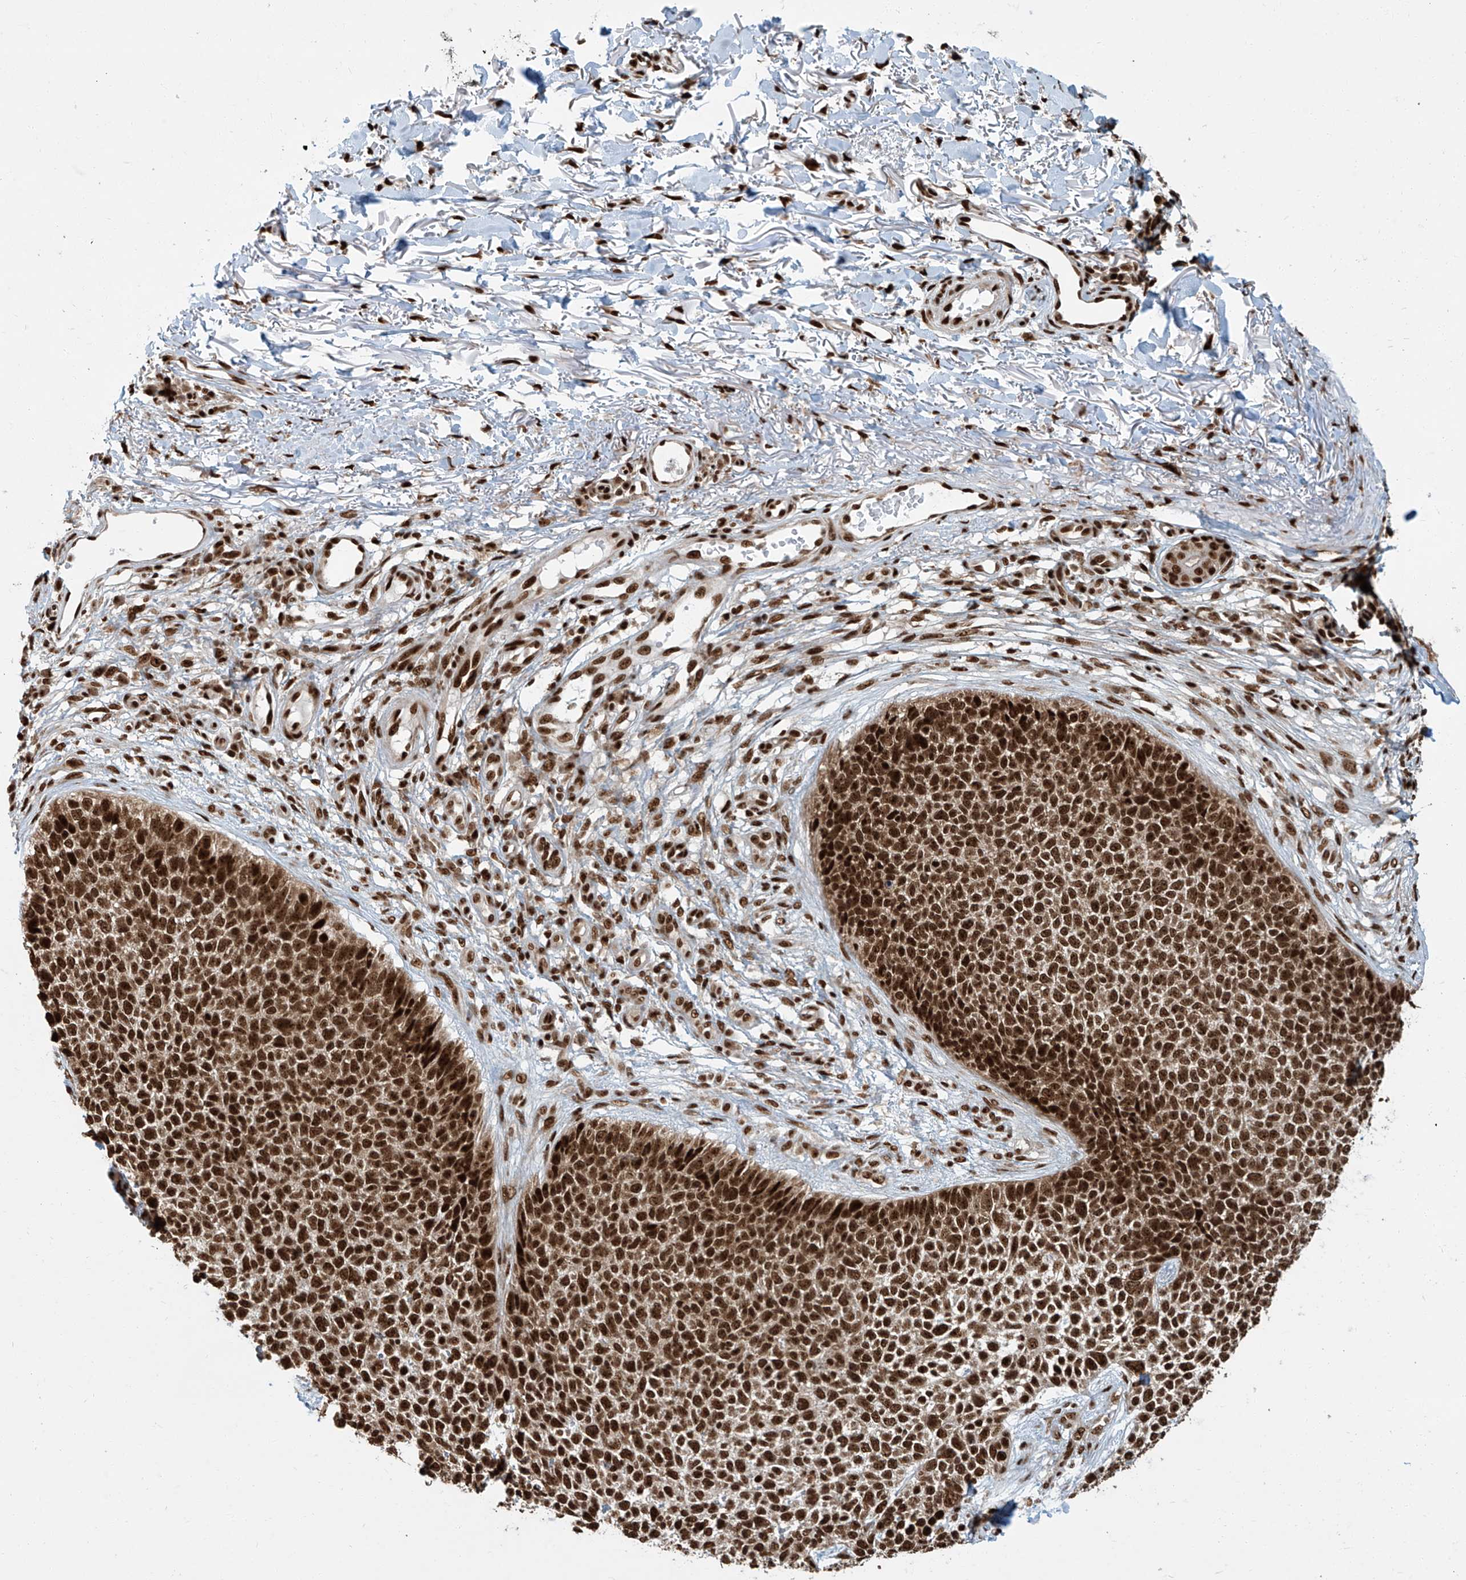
{"staining": {"intensity": "strong", "quantity": ">75%", "location": "nuclear"}, "tissue": "skin cancer", "cell_type": "Tumor cells", "image_type": "cancer", "snomed": [{"axis": "morphology", "description": "Basal cell carcinoma"}, {"axis": "topography", "description": "Skin"}], "caption": "High-magnification brightfield microscopy of skin cancer (basal cell carcinoma) stained with DAB (brown) and counterstained with hematoxylin (blue). tumor cells exhibit strong nuclear expression is present in approximately>75% of cells.", "gene": "FAM193B", "patient": {"sex": "female", "age": 84}}